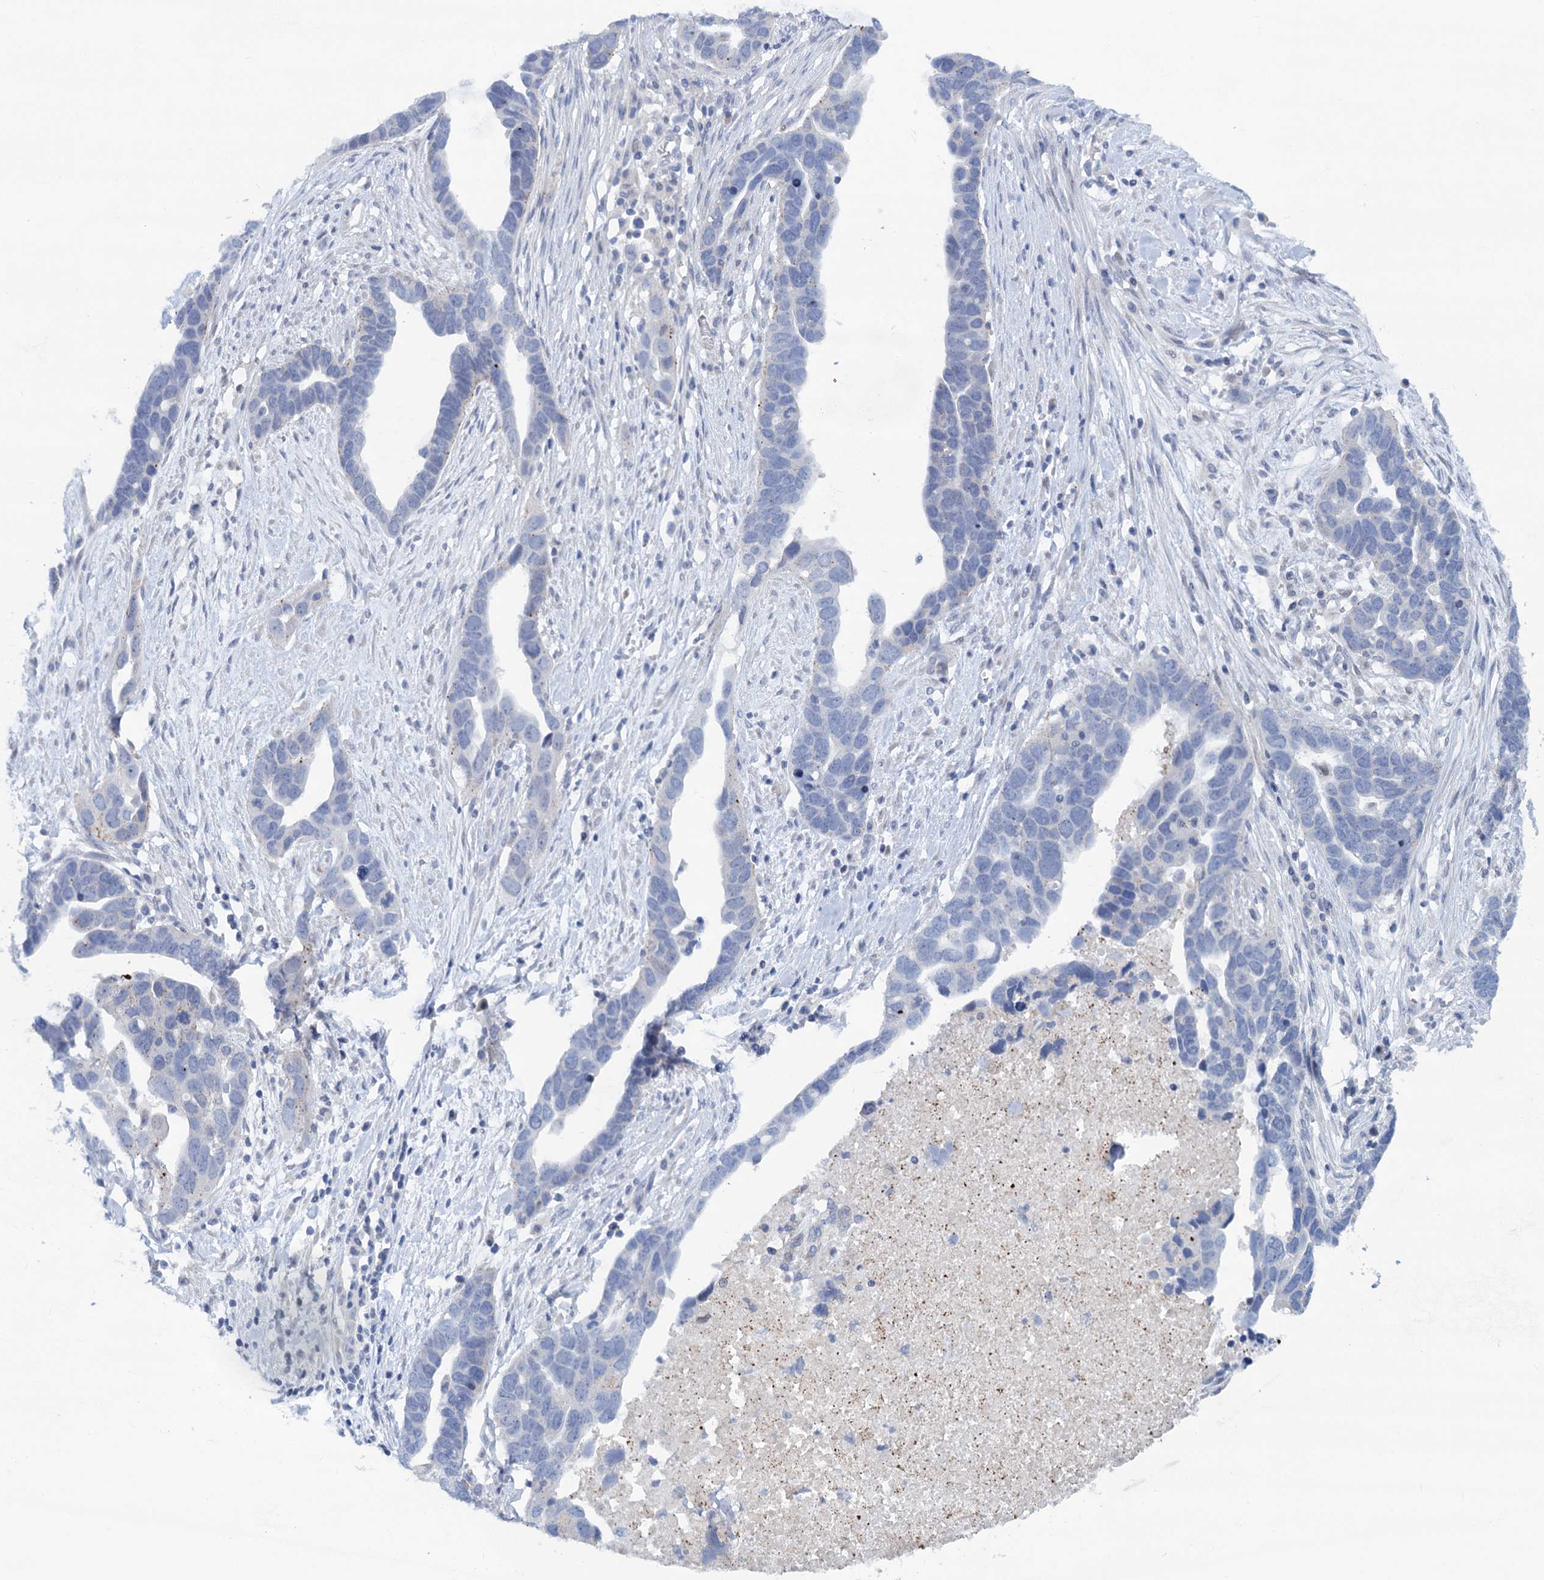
{"staining": {"intensity": "negative", "quantity": "none", "location": "none"}, "tissue": "ovarian cancer", "cell_type": "Tumor cells", "image_type": "cancer", "snomed": [{"axis": "morphology", "description": "Cystadenocarcinoma, serous, NOS"}, {"axis": "topography", "description": "Ovary"}], "caption": "Immunohistochemistry image of neoplastic tissue: human ovarian serous cystadenocarcinoma stained with DAB (3,3'-diaminobenzidine) shows no significant protein positivity in tumor cells. (Brightfield microscopy of DAB (3,3'-diaminobenzidine) IHC at high magnification).", "gene": "QPCTL", "patient": {"sex": "female", "age": 54}}